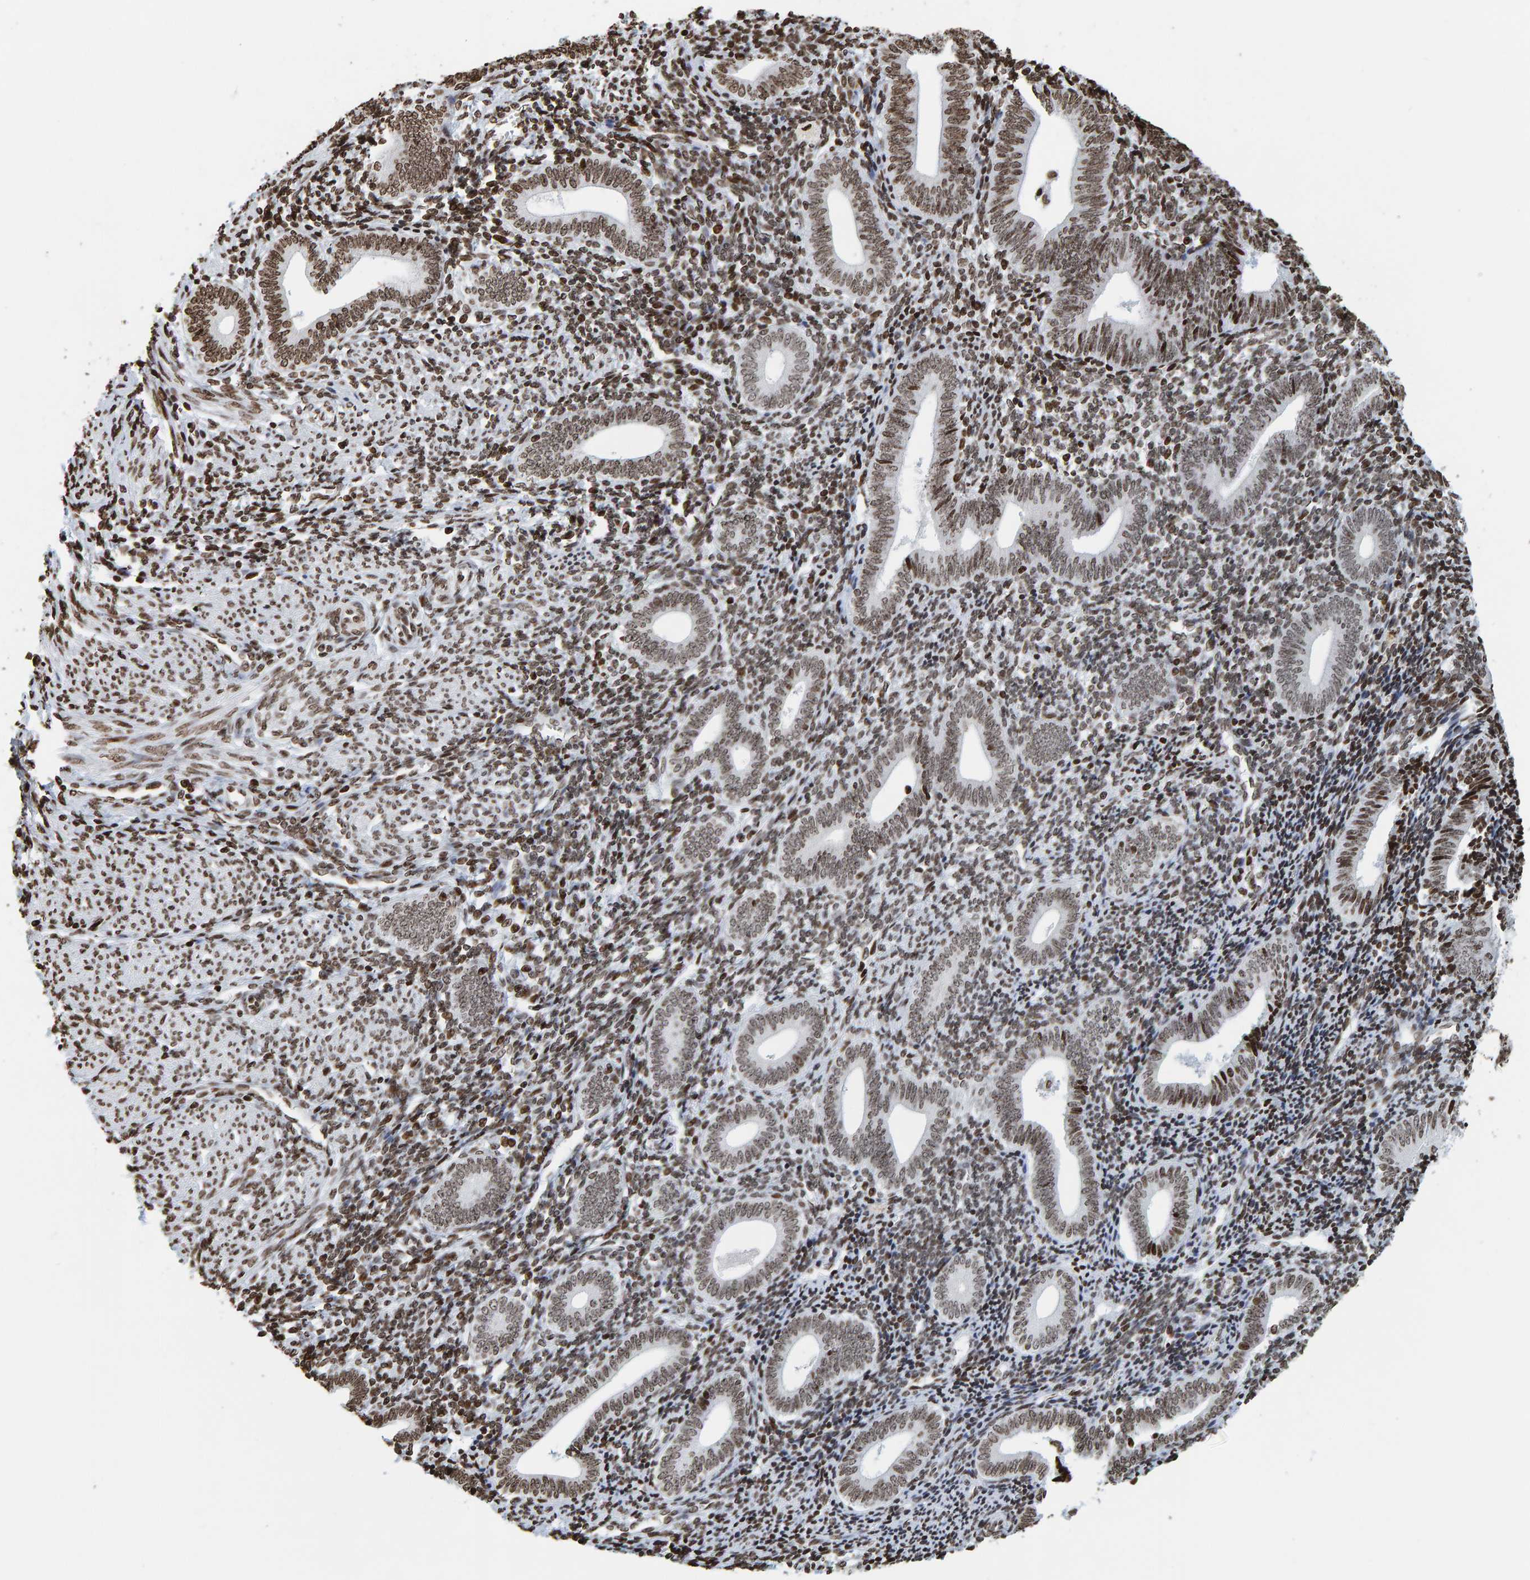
{"staining": {"intensity": "strong", "quantity": ">75%", "location": "nuclear"}, "tissue": "endometrium", "cell_type": "Cells in endometrial stroma", "image_type": "normal", "snomed": [{"axis": "morphology", "description": "Normal tissue, NOS"}, {"axis": "topography", "description": "Uterus"}, {"axis": "topography", "description": "Endometrium"}], "caption": "The micrograph exhibits staining of unremarkable endometrium, revealing strong nuclear protein expression (brown color) within cells in endometrial stroma. (brown staining indicates protein expression, while blue staining denotes nuclei).", "gene": "BRF2", "patient": {"sex": "female", "age": 33}}